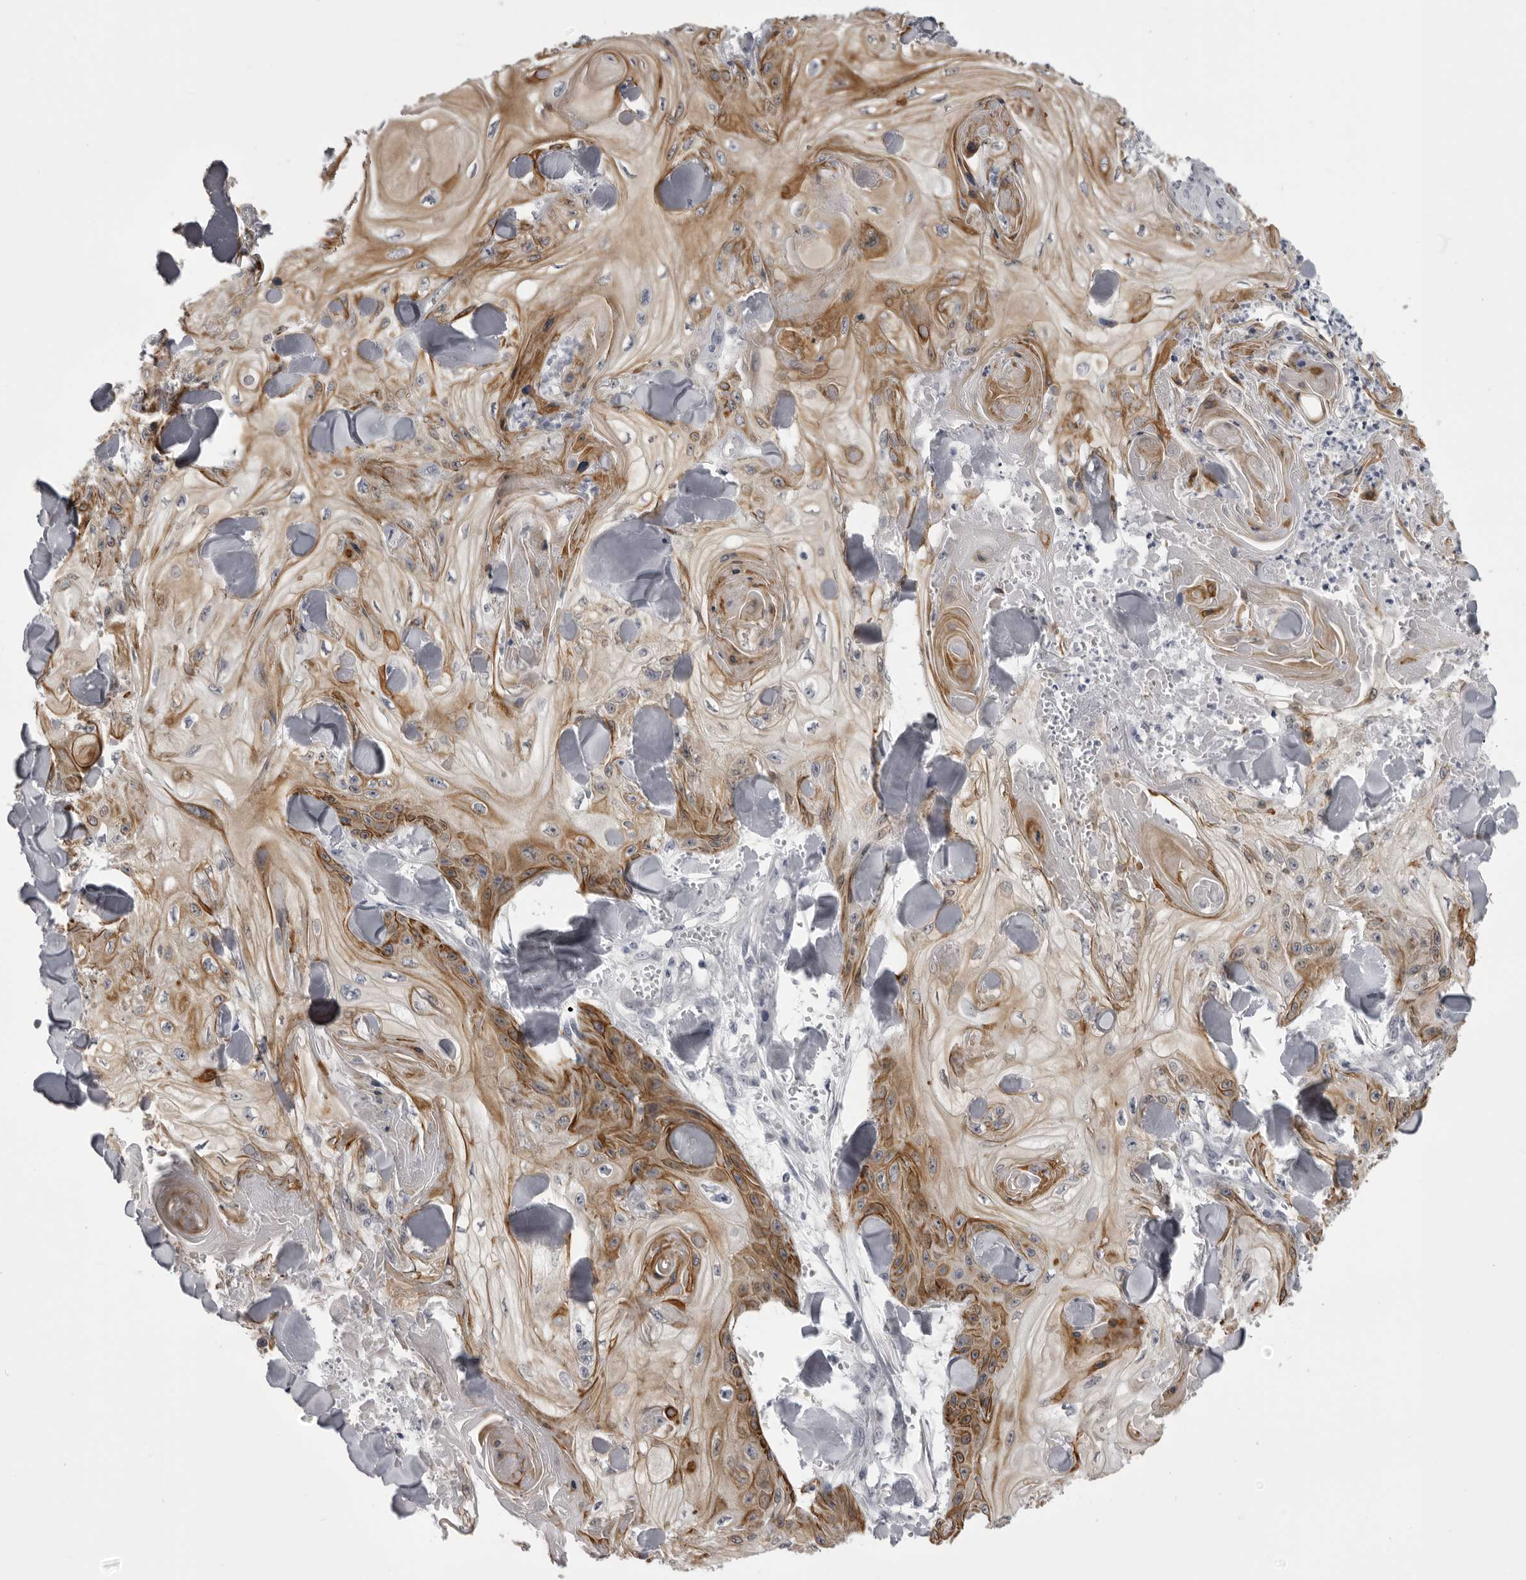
{"staining": {"intensity": "moderate", "quantity": ">75%", "location": "cytoplasmic/membranous"}, "tissue": "skin cancer", "cell_type": "Tumor cells", "image_type": "cancer", "snomed": [{"axis": "morphology", "description": "Squamous cell carcinoma, NOS"}, {"axis": "topography", "description": "Skin"}], "caption": "A high-resolution histopathology image shows immunohistochemistry (IHC) staining of skin cancer (squamous cell carcinoma), which demonstrates moderate cytoplasmic/membranous staining in approximately >75% of tumor cells.", "gene": "EPHA10", "patient": {"sex": "male", "age": 74}}